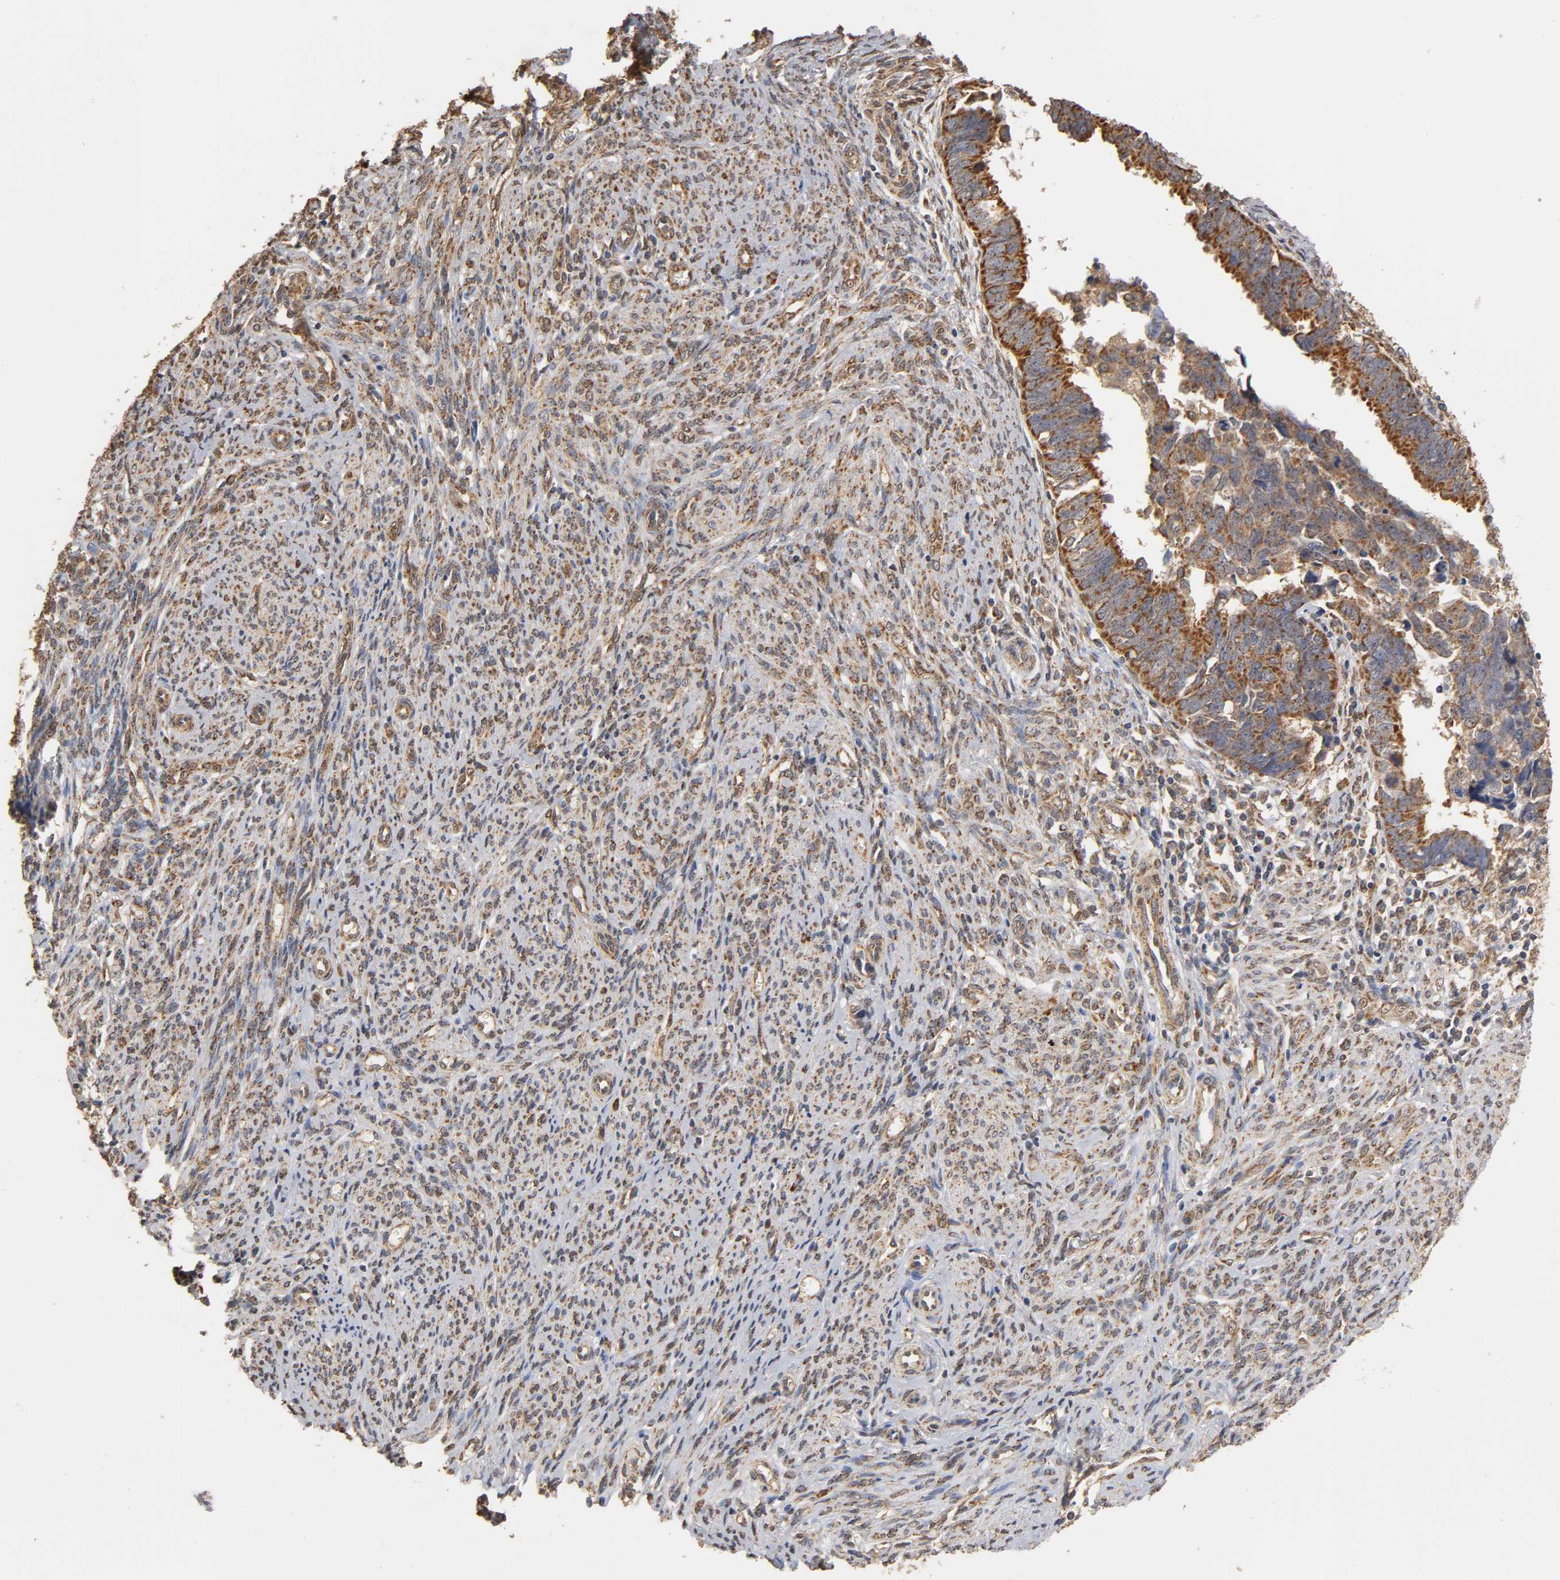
{"staining": {"intensity": "strong", "quantity": ">75%", "location": "cytoplasmic/membranous"}, "tissue": "endometrial cancer", "cell_type": "Tumor cells", "image_type": "cancer", "snomed": [{"axis": "morphology", "description": "Adenocarcinoma, NOS"}, {"axis": "topography", "description": "Endometrium"}], "caption": "Endometrial adenocarcinoma was stained to show a protein in brown. There is high levels of strong cytoplasmic/membranous positivity in about >75% of tumor cells.", "gene": "PKN1", "patient": {"sex": "female", "age": 75}}